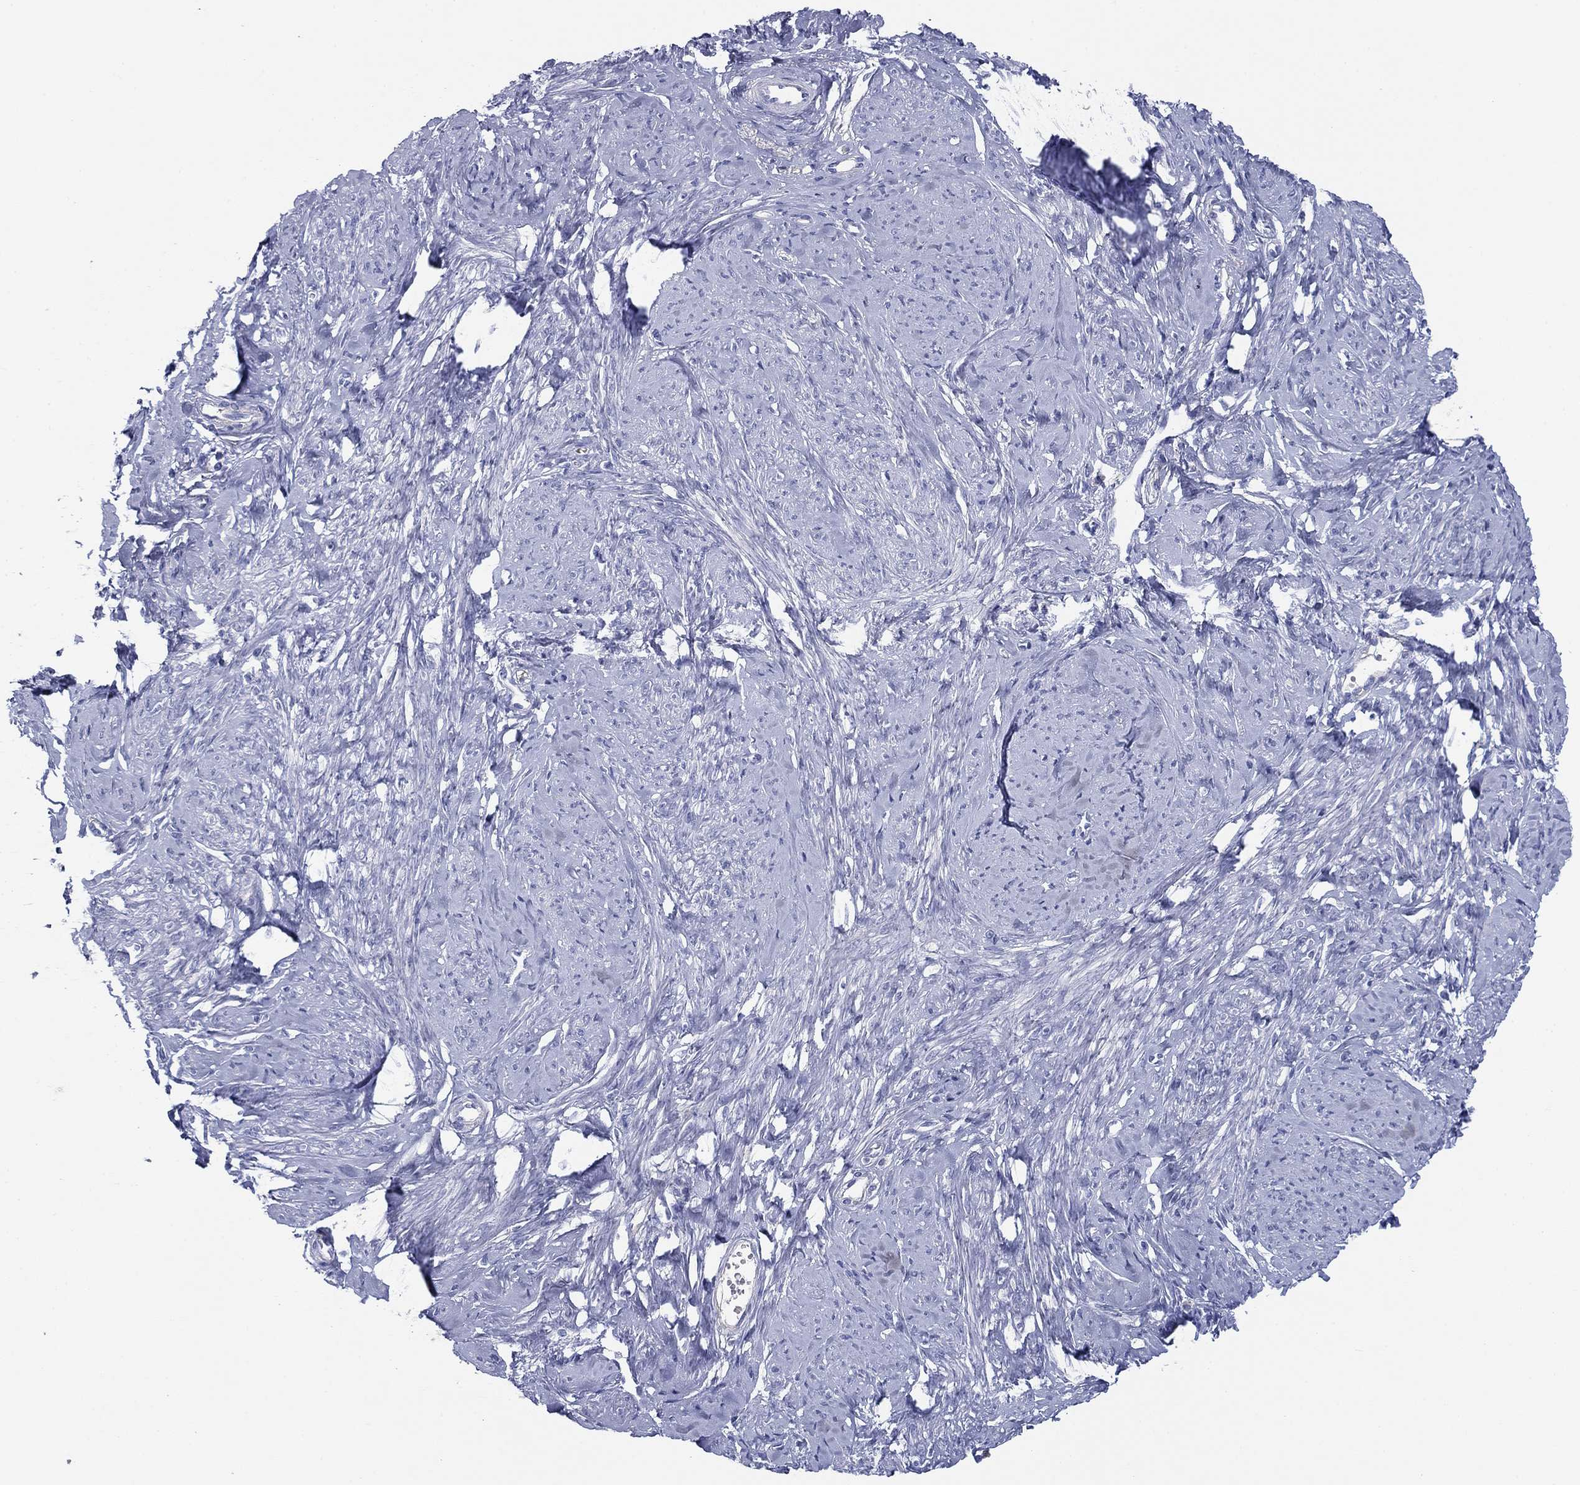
{"staining": {"intensity": "negative", "quantity": "none", "location": "none"}, "tissue": "smooth muscle", "cell_type": "Smooth muscle cells", "image_type": "normal", "snomed": [{"axis": "morphology", "description": "Normal tissue, NOS"}, {"axis": "topography", "description": "Smooth muscle"}], "caption": "This is a histopathology image of immunohistochemistry staining of benign smooth muscle, which shows no staining in smooth muscle cells.", "gene": "GPC1", "patient": {"sex": "female", "age": 48}}